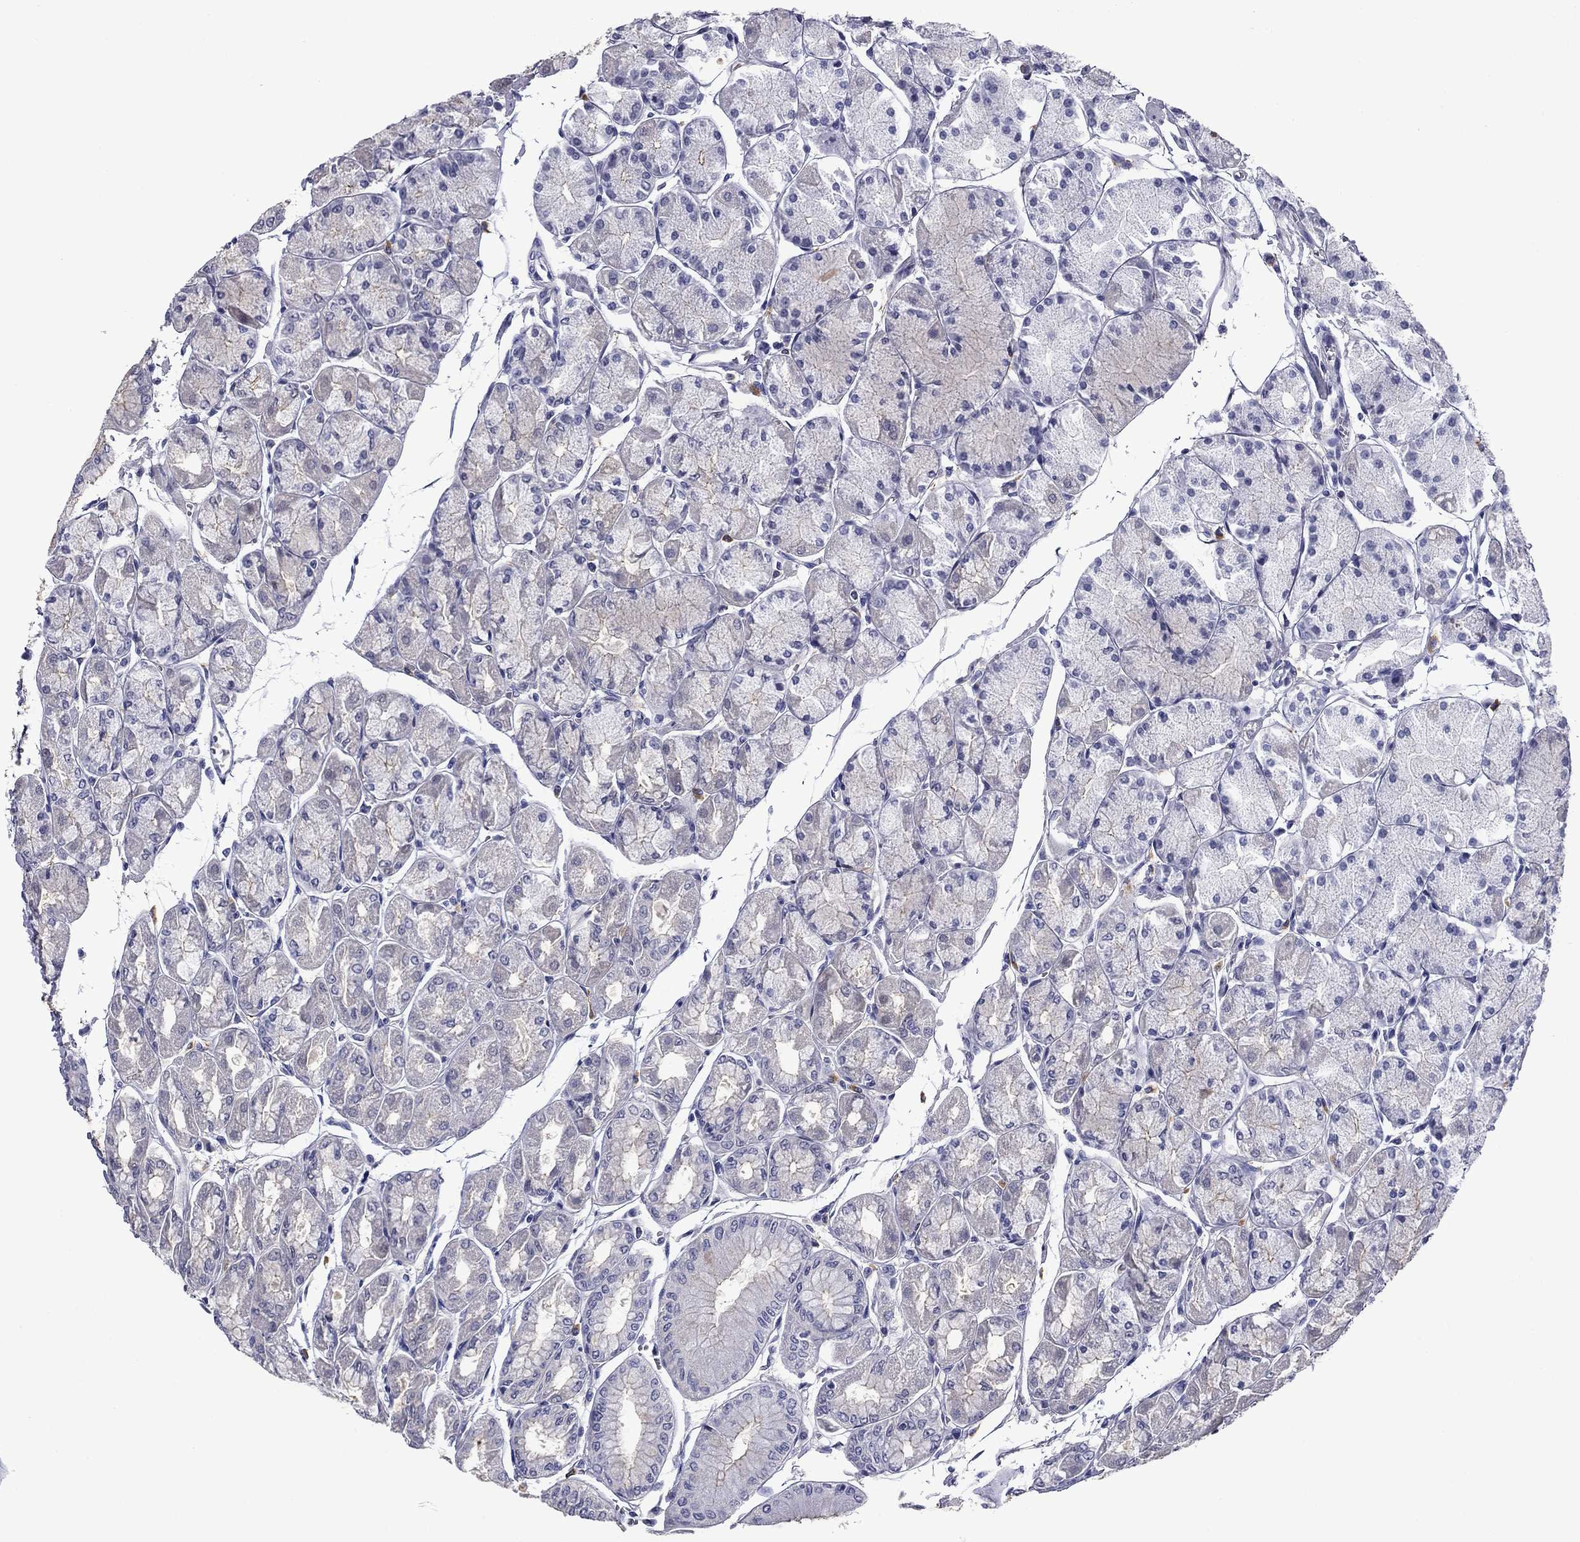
{"staining": {"intensity": "weak", "quantity": "<25%", "location": "cytoplasmic/membranous"}, "tissue": "stomach", "cell_type": "Glandular cells", "image_type": "normal", "snomed": [{"axis": "morphology", "description": "Normal tissue, NOS"}, {"axis": "topography", "description": "Stomach, upper"}], "caption": "IHC histopathology image of unremarkable stomach stained for a protein (brown), which exhibits no expression in glandular cells.", "gene": "BCL2L14", "patient": {"sex": "male", "age": 60}}